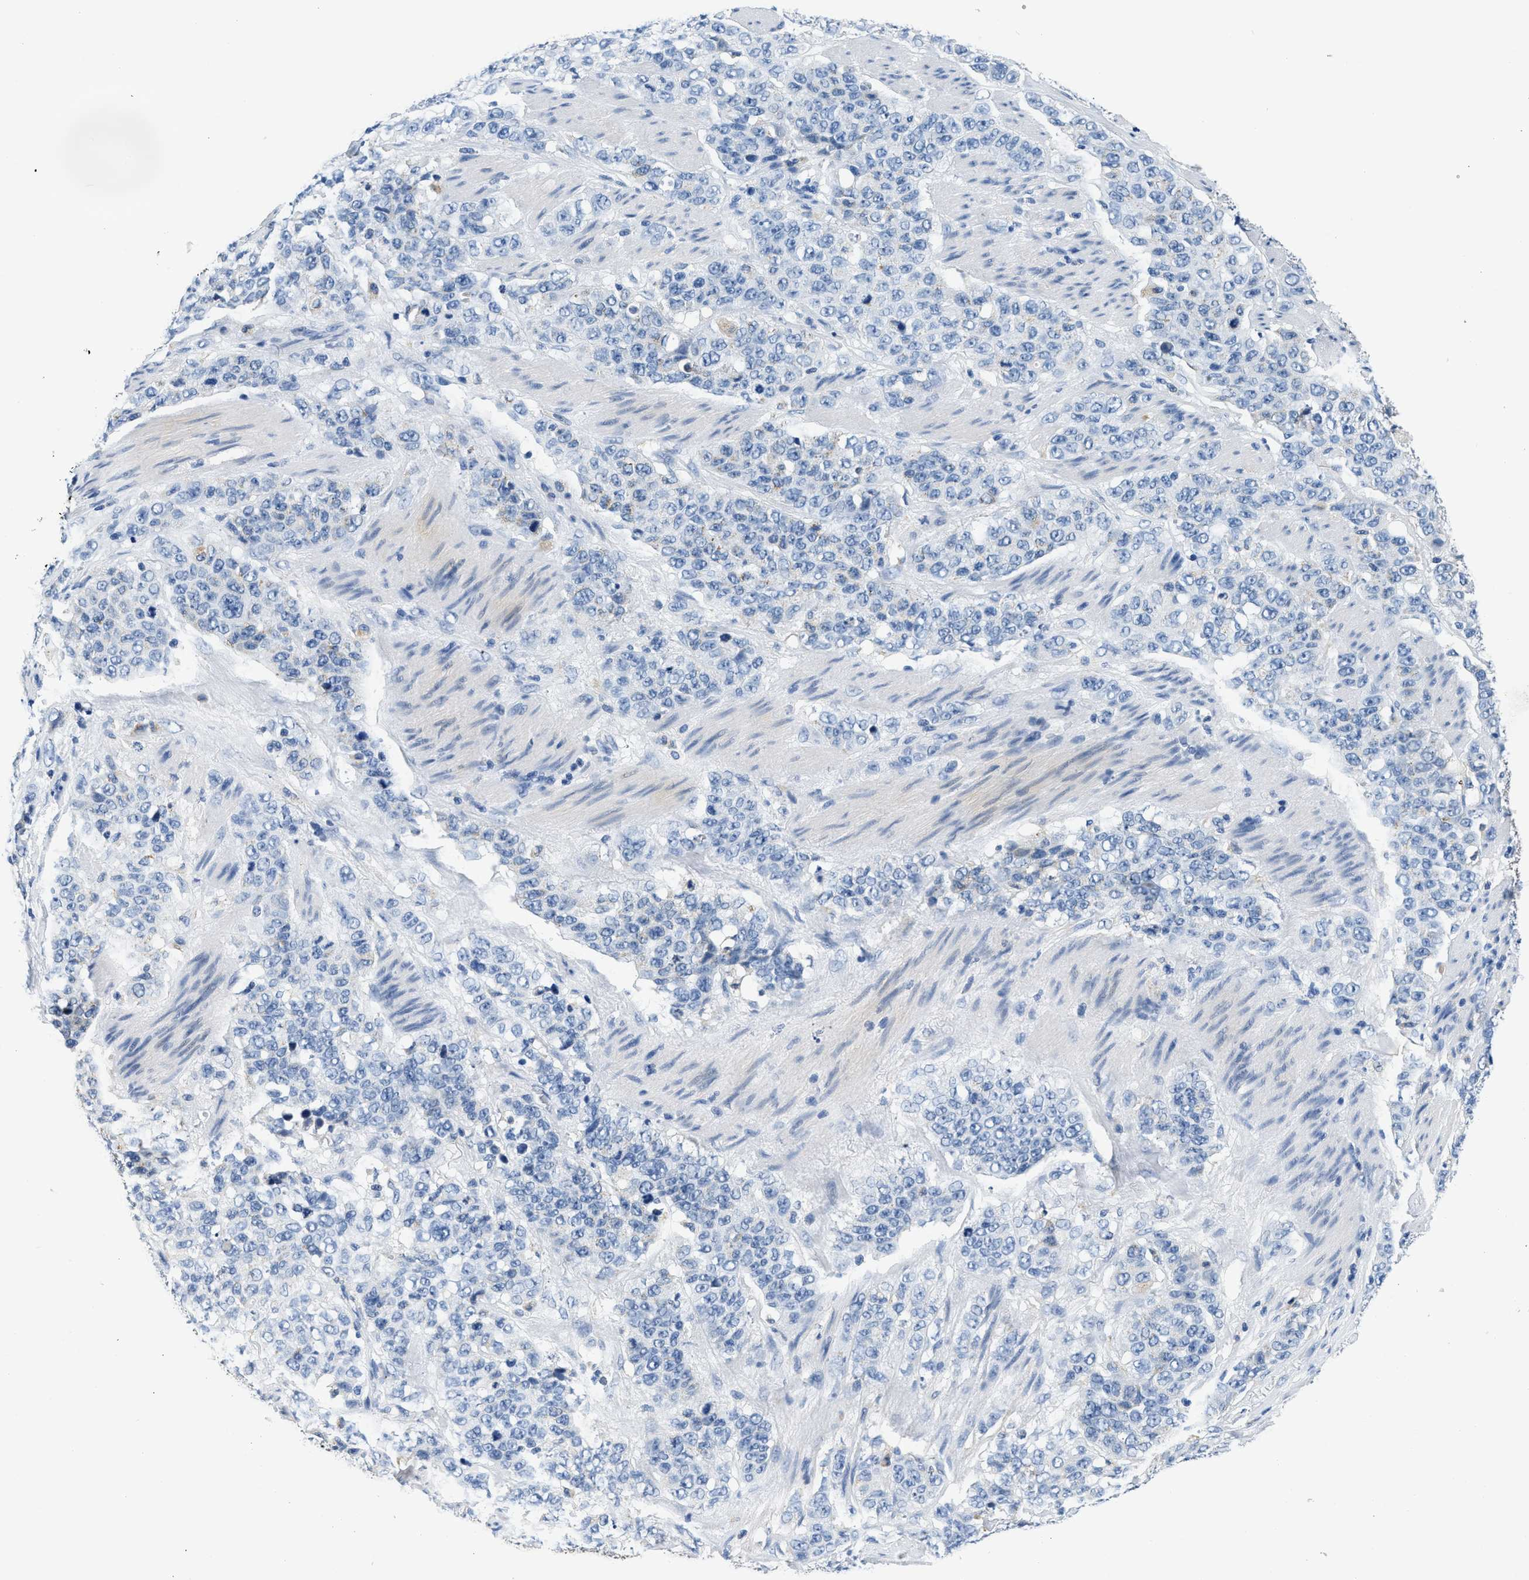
{"staining": {"intensity": "negative", "quantity": "none", "location": "none"}, "tissue": "stomach cancer", "cell_type": "Tumor cells", "image_type": "cancer", "snomed": [{"axis": "morphology", "description": "Adenocarcinoma, NOS"}, {"axis": "topography", "description": "Stomach"}], "caption": "Protein analysis of stomach adenocarcinoma shows no significant positivity in tumor cells.", "gene": "PCK2", "patient": {"sex": "male", "age": 48}}